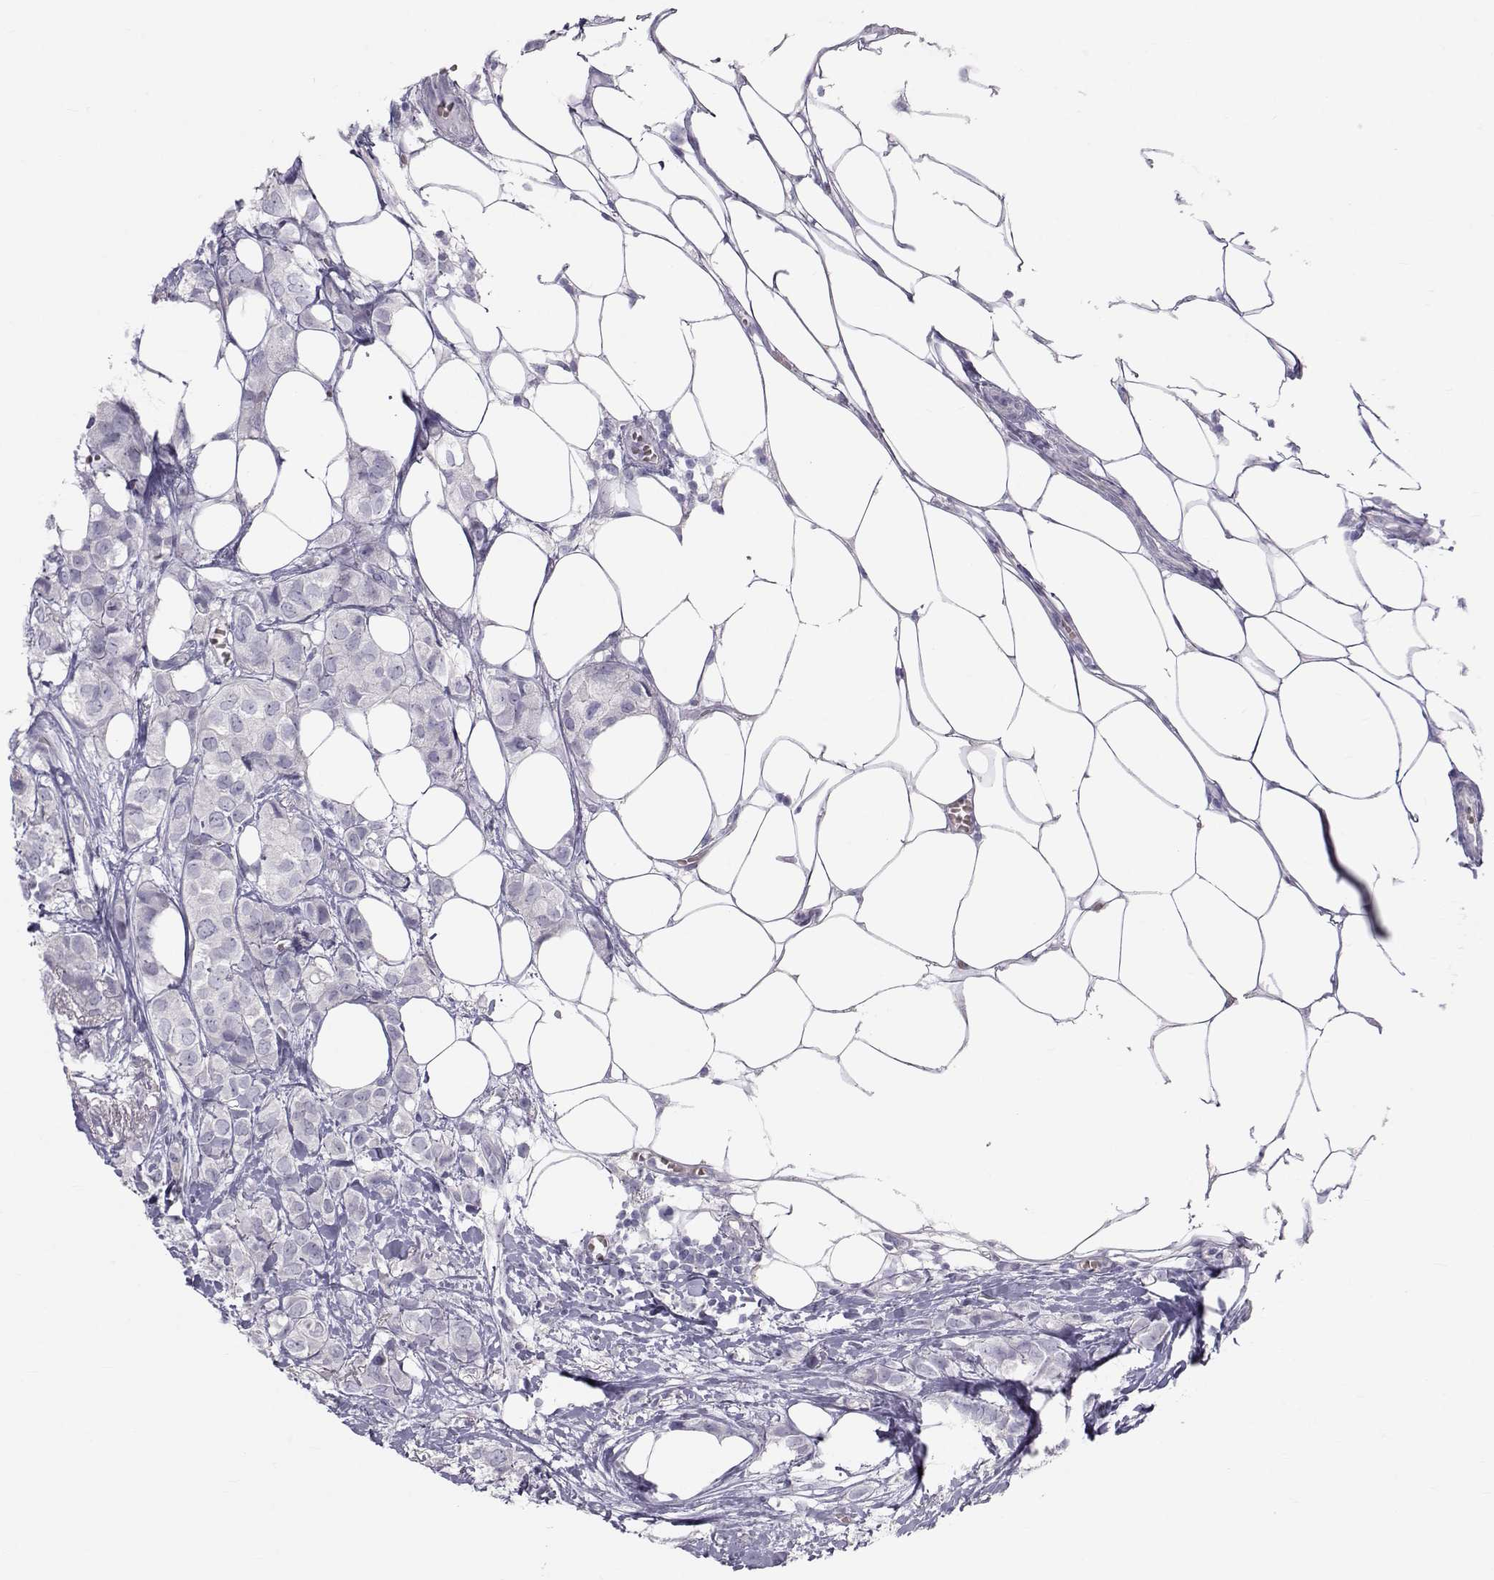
{"staining": {"intensity": "negative", "quantity": "none", "location": "none"}, "tissue": "breast cancer", "cell_type": "Tumor cells", "image_type": "cancer", "snomed": [{"axis": "morphology", "description": "Duct carcinoma"}, {"axis": "topography", "description": "Breast"}], "caption": "Tumor cells show no significant positivity in breast cancer.", "gene": "GARIN3", "patient": {"sex": "female", "age": 85}}